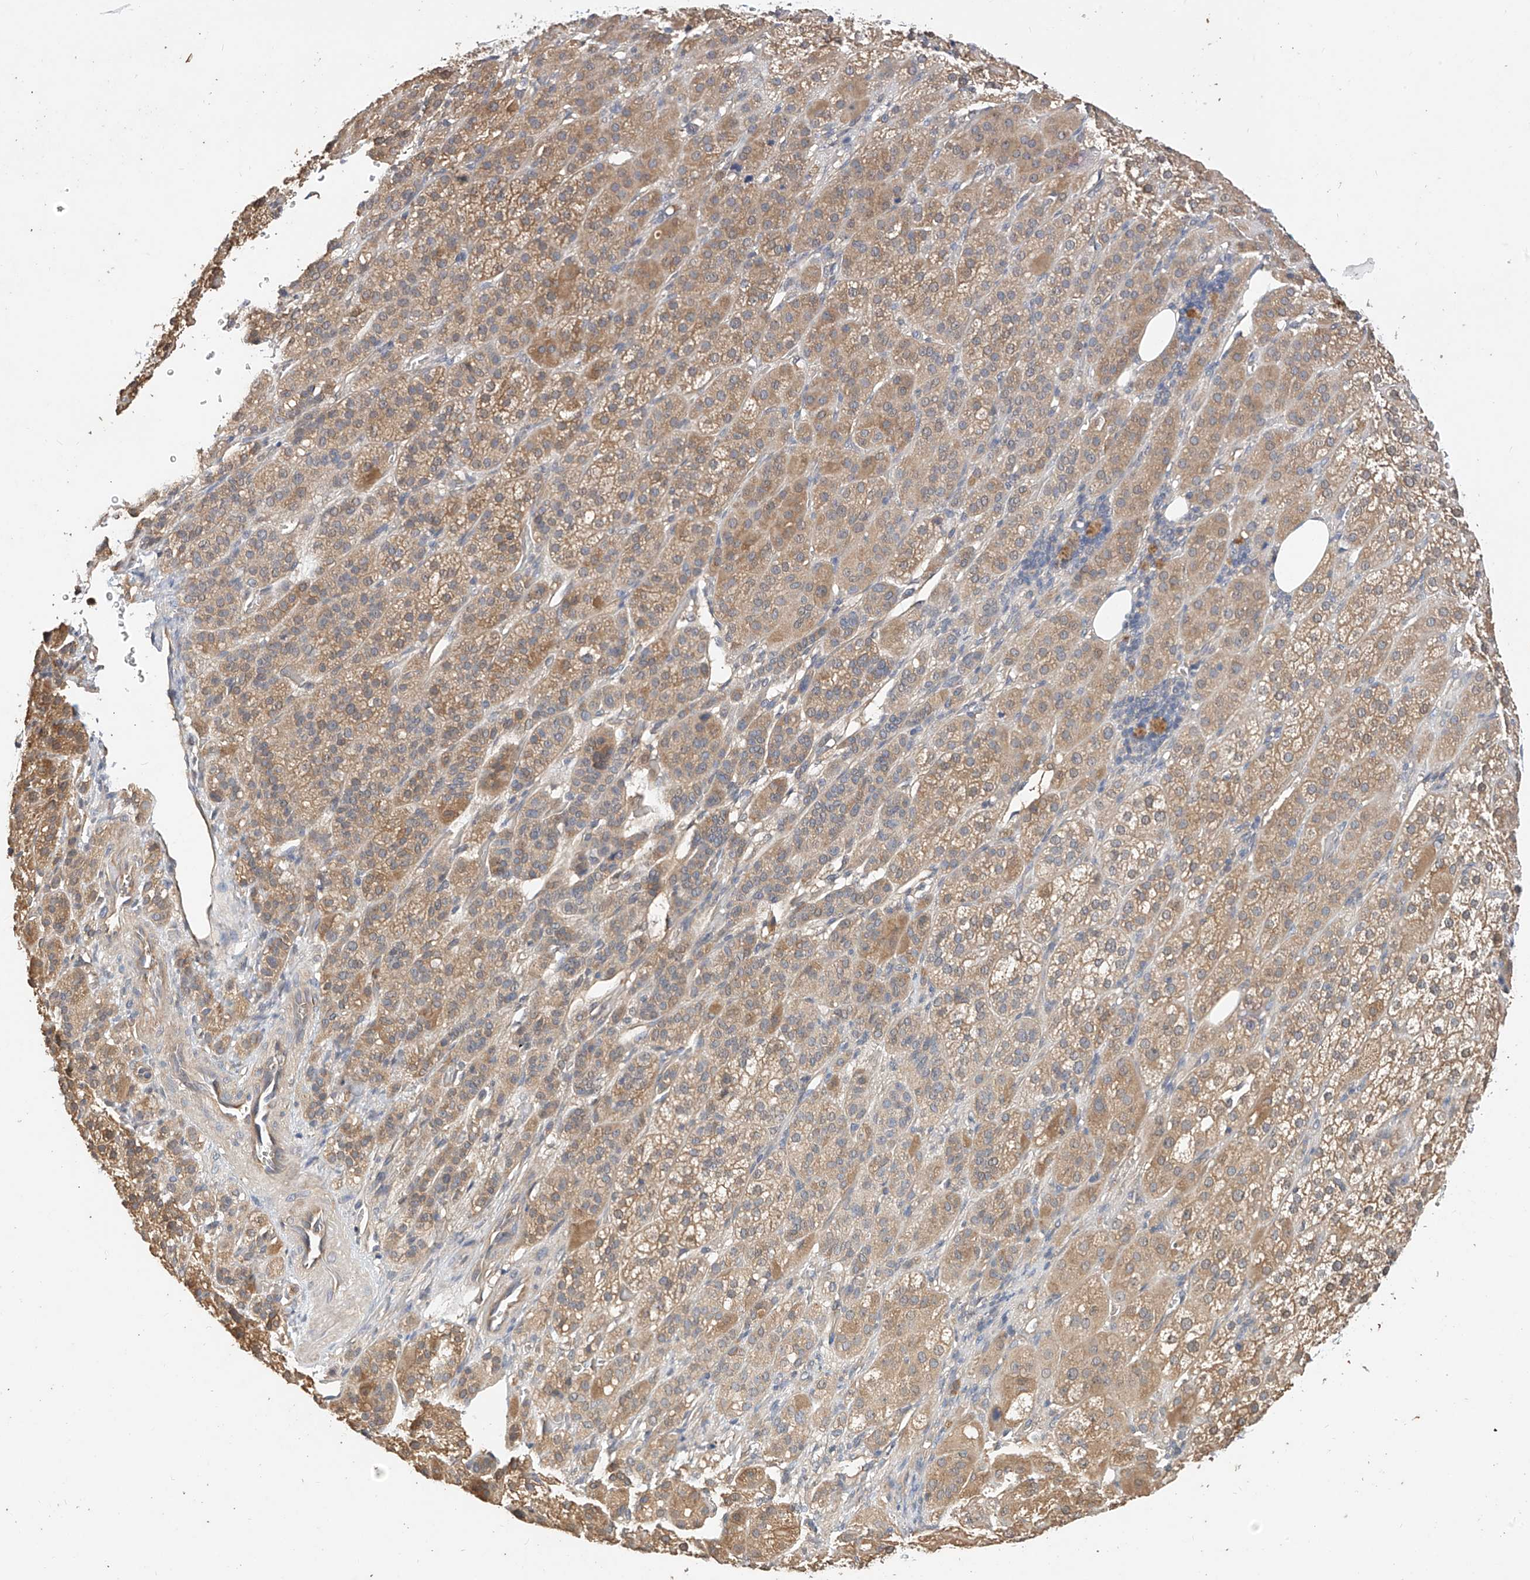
{"staining": {"intensity": "moderate", "quantity": "25%-75%", "location": "cytoplasmic/membranous"}, "tissue": "adrenal gland", "cell_type": "Glandular cells", "image_type": "normal", "snomed": [{"axis": "morphology", "description": "Normal tissue, NOS"}, {"axis": "topography", "description": "Adrenal gland"}], "caption": "A histopathology image of adrenal gland stained for a protein reveals moderate cytoplasmic/membranous brown staining in glandular cells.", "gene": "OFD1", "patient": {"sex": "female", "age": 57}}